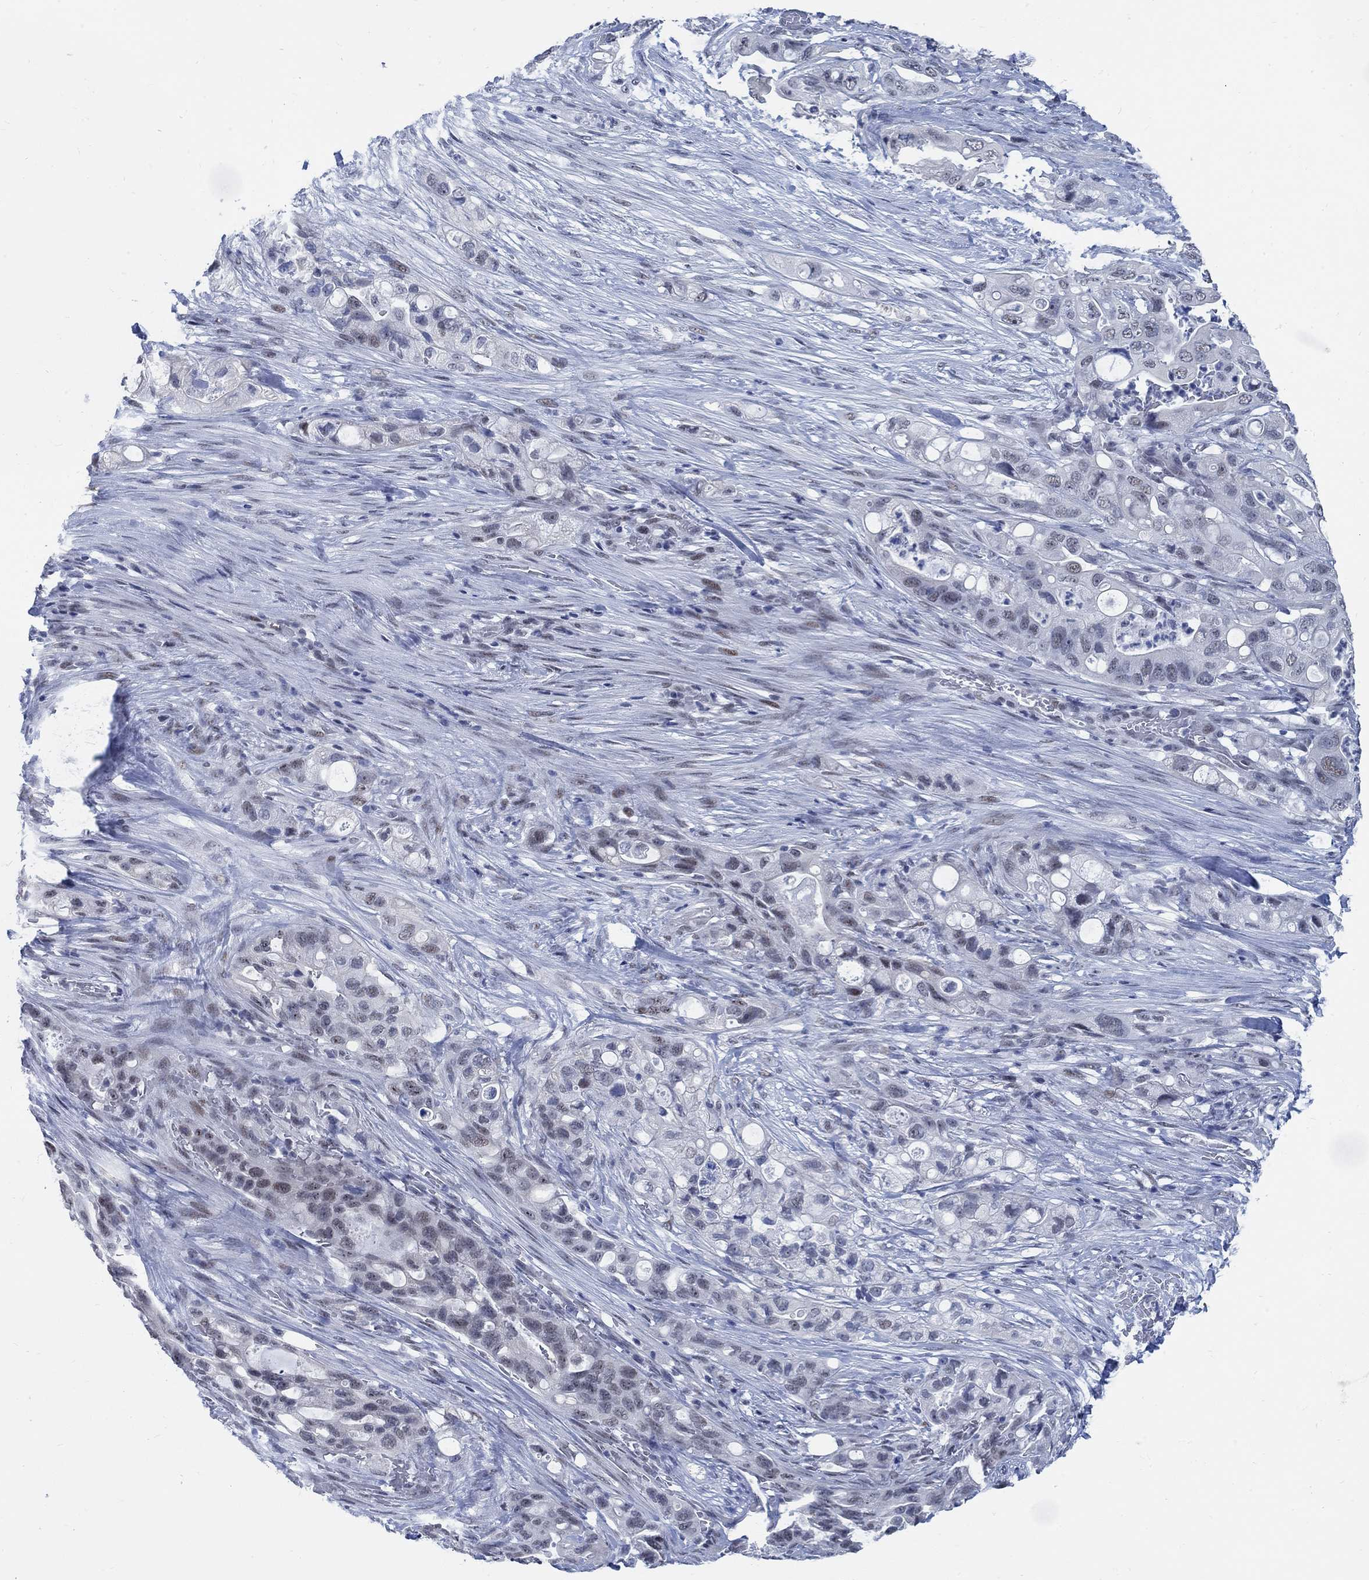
{"staining": {"intensity": "weak", "quantity": "<25%", "location": "nuclear"}, "tissue": "pancreatic cancer", "cell_type": "Tumor cells", "image_type": "cancer", "snomed": [{"axis": "morphology", "description": "Adenocarcinoma, NOS"}, {"axis": "topography", "description": "Pancreas"}], "caption": "DAB immunohistochemical staining of human pancreatic cancer (adenocarcinoma) shows no significant positivity in tumor cells.", "gene": "DLK1", "patient": {"sex": "female", "age": 72}}